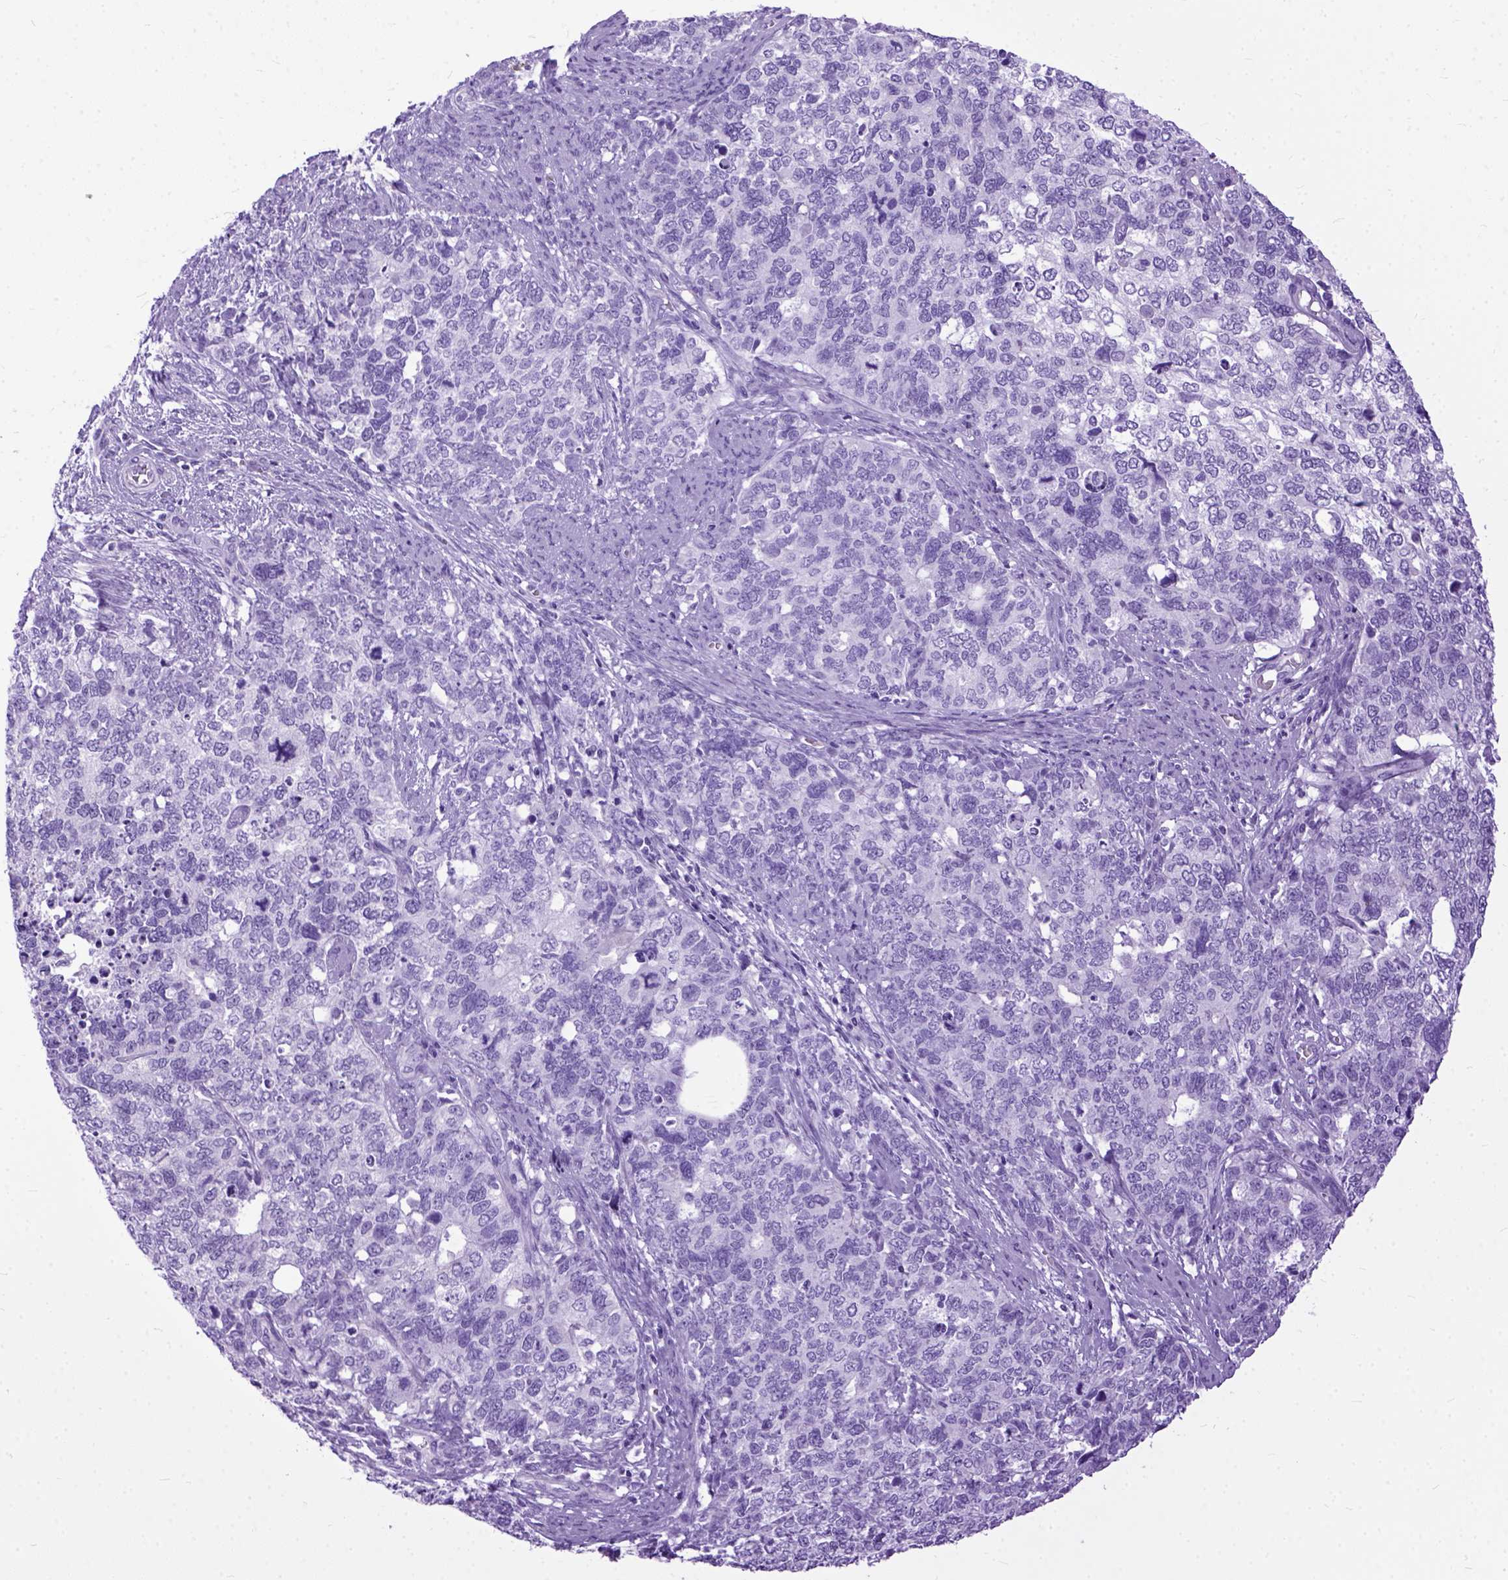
{"staining": {"intensity": "negative", "quantity": "none", "location": "none"}, "tissue": "cervical cancer", "cell_type": "Tumor cells", "image_type": "cancer", "snomed": [{"axis": "morphology", "description": "Squamous cell carcinoma, NOS"}, {"axis": "topography", "description": "Cervix"}], "caption": "Photomicrograph shows no significant protein expression in tumor cells of cervical cancer (squamous cell carcinoma).", "gene": "GNGT1", "patient": {"sex": "female", "age": 63}}